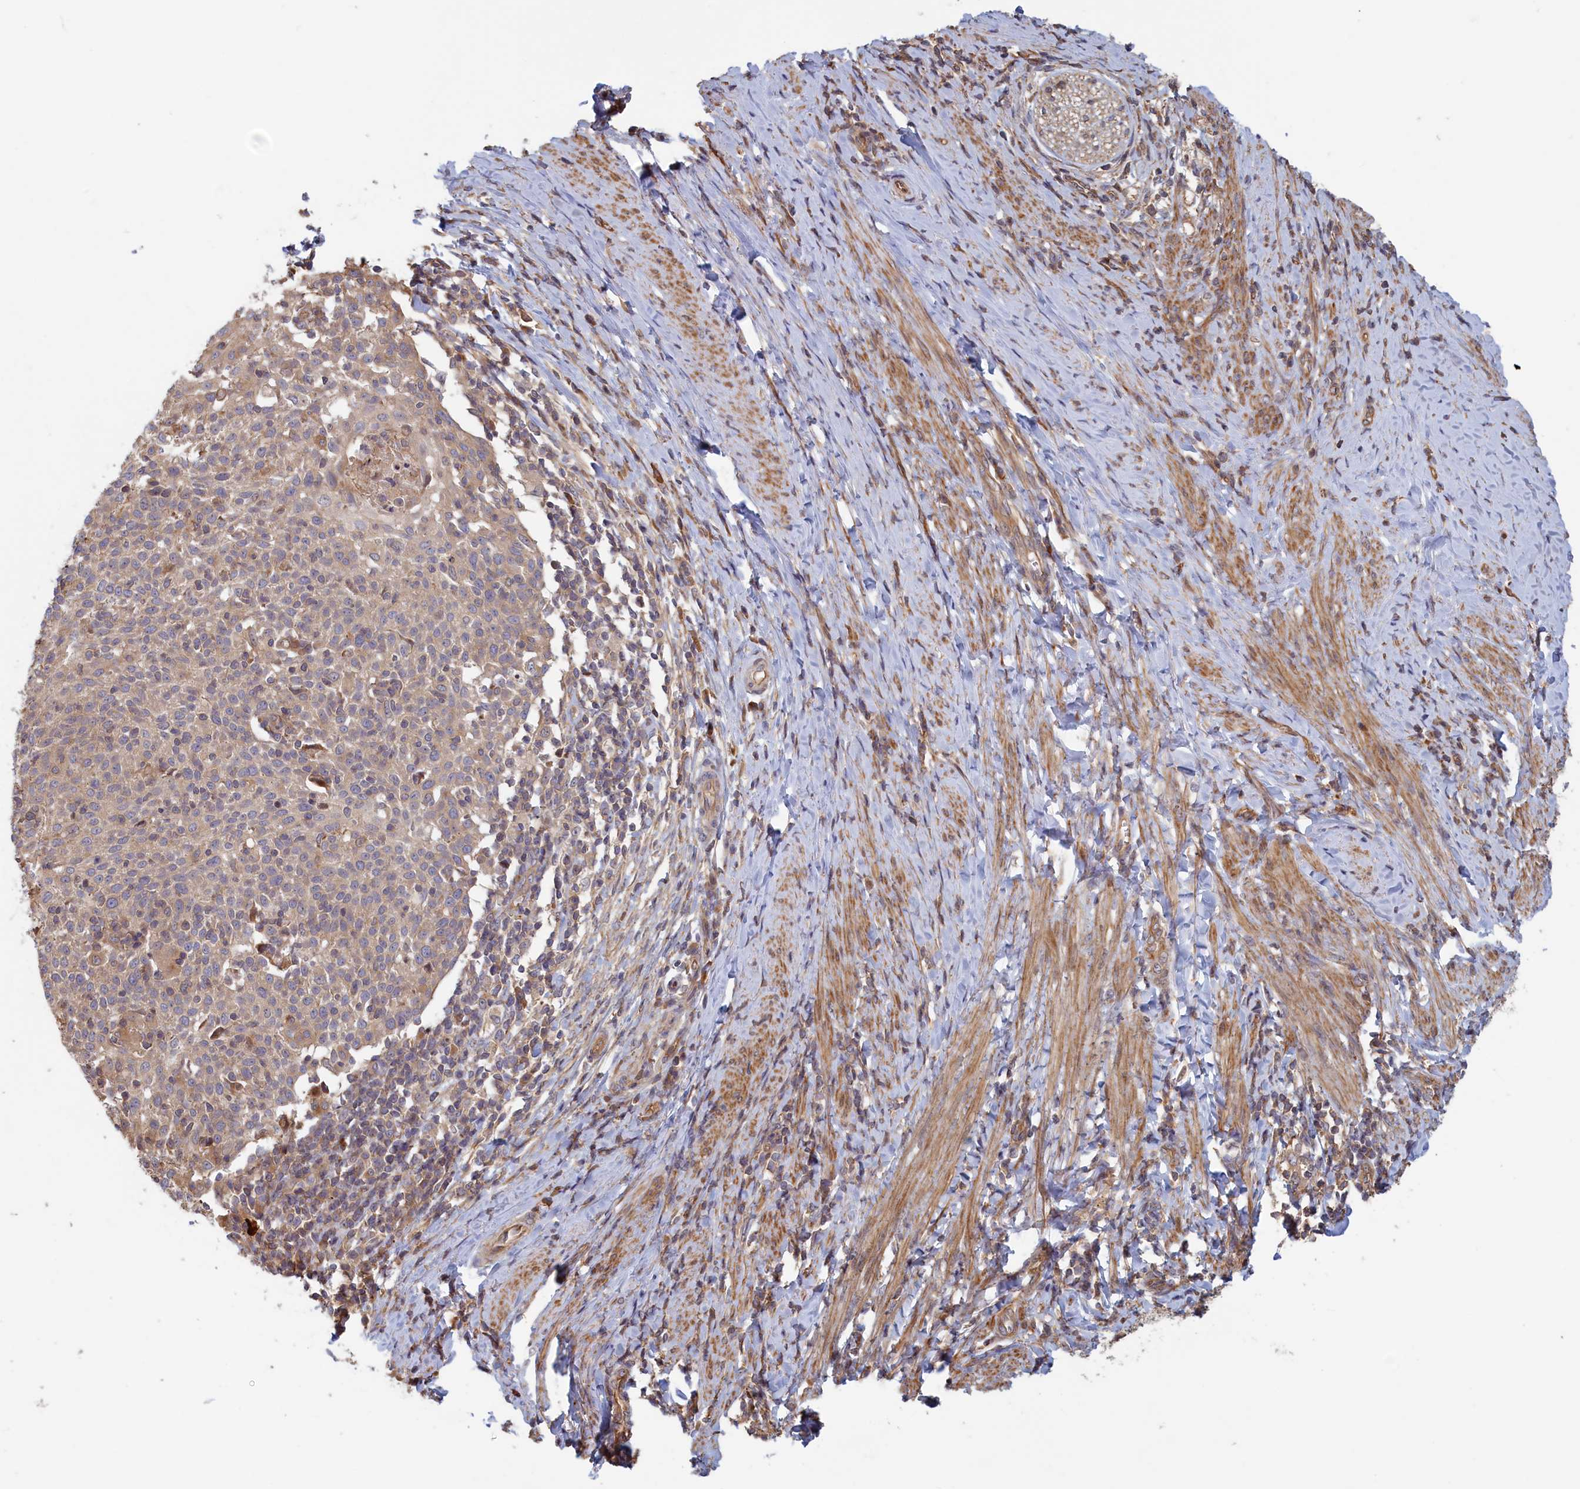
{"staining": {"intensity": "weak", "quantity": "<25%", "location": "cytoplasmic/membranous"}, "tissue": "cervical cancer", "cell_type": "Tumor cells", "image_type": "cancer", "snomed": [{"axis": "morphology", "description": "Squamous cell carcinoma, NOS"}, {"axis": "topography", "description": "Cervix"}], "caption": "Tumor cells are negative for protein expression in human squamous cell carcinoma (cervical).", "gene": "RILPL1", "patient": {"sex": "female", "age": 52}}